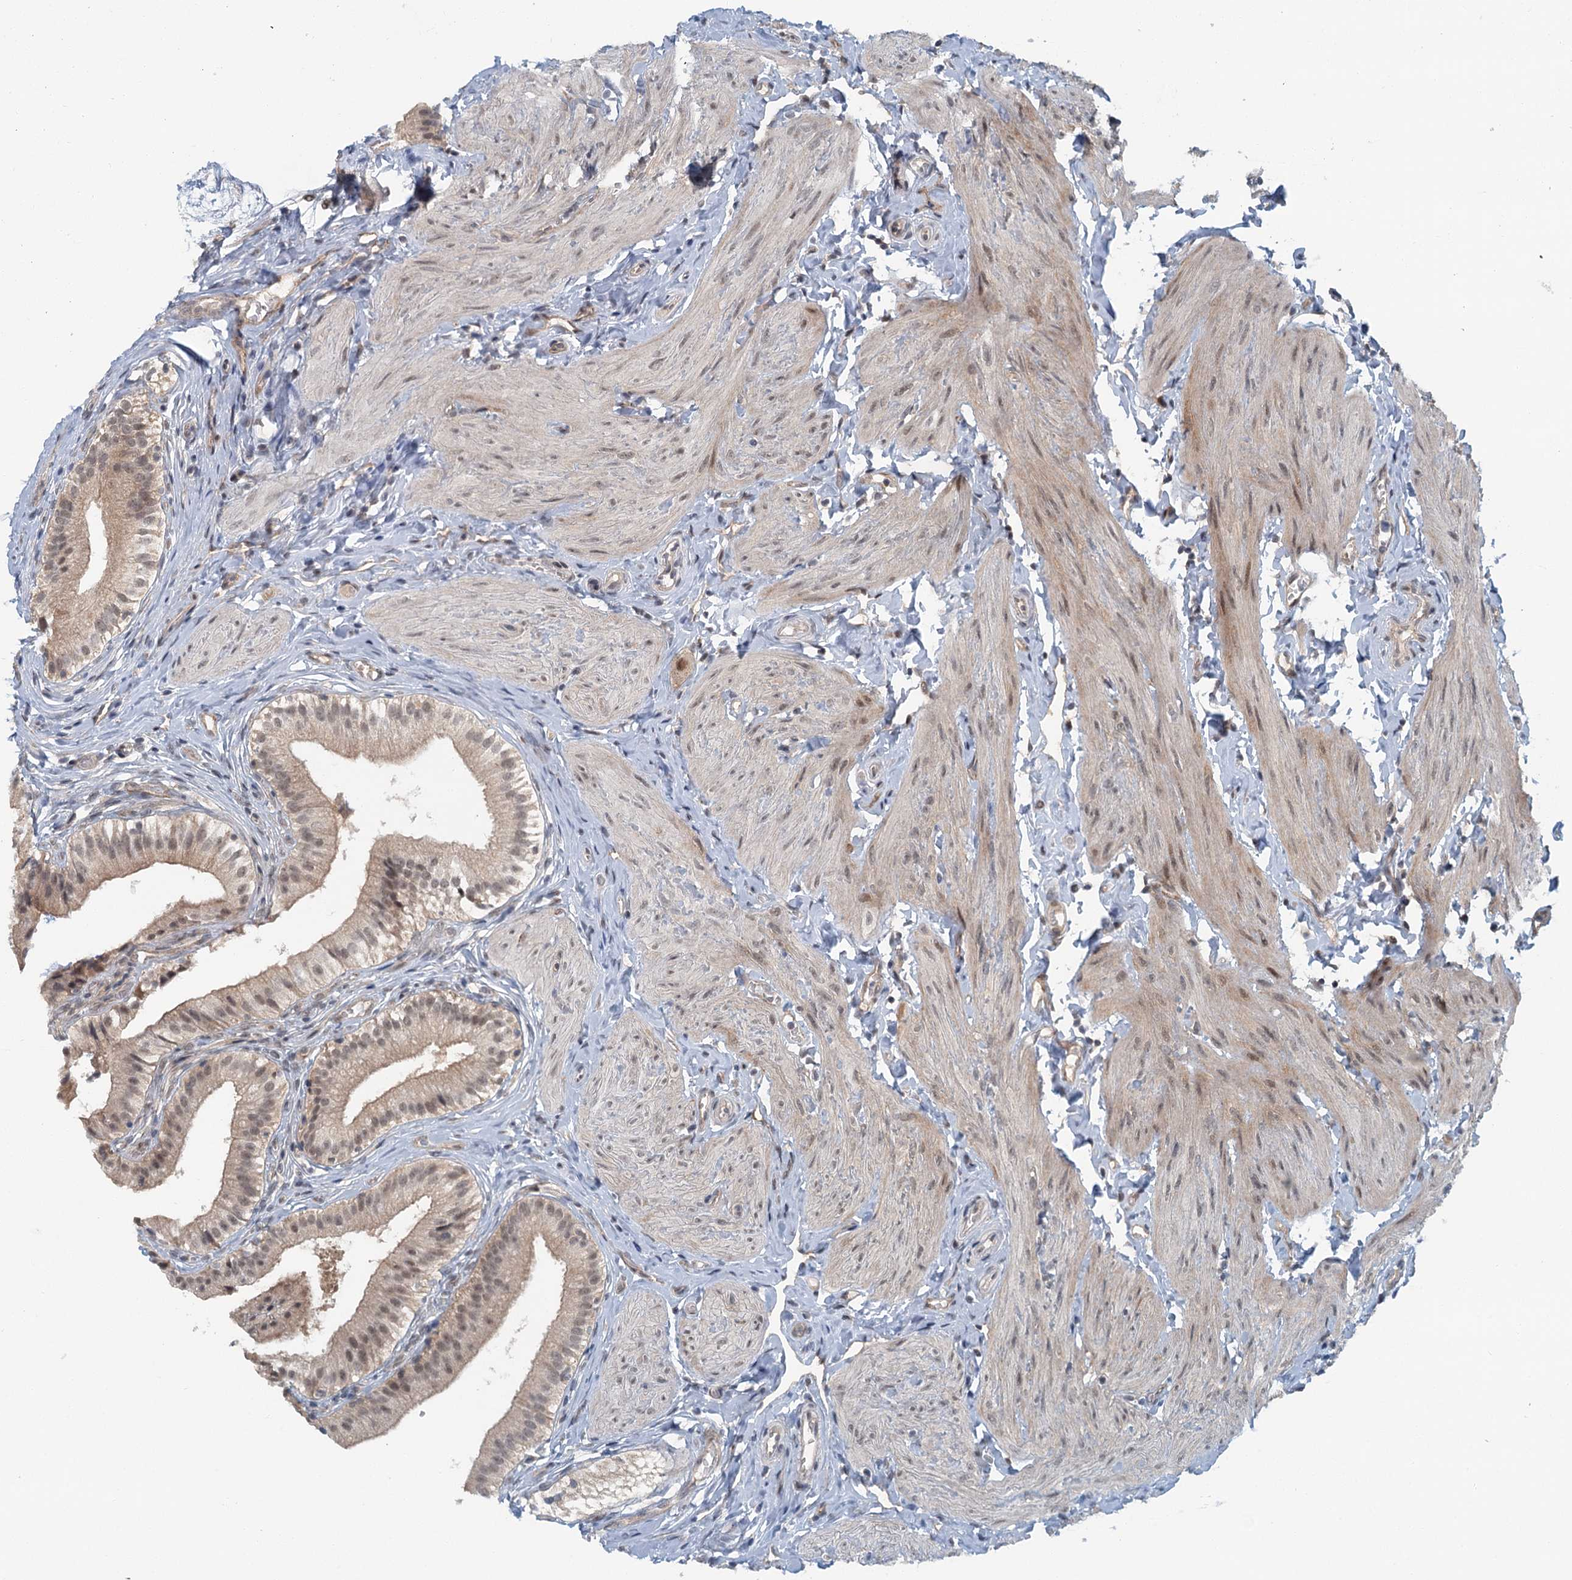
{"staining": {"intensity": "moderate", "quantity": ">75%", "location": "cytoplasmic/membranous,nuclear"}, "tissue": "gallbladder", "cell_type": "Glandular cells", "image_type": "normal", "snomed": [{"axis": "morphology", "description": "Normal tissue, NOS"}, {"axis": "topography", "description": "Gallbladder"}], "caption": "IHC image of benign human gallbladder stained for a protein (brown), which displays medium levels of moderate cytoplasmic/membranous,nuclear staining in about >75% of glandular cells.", "gene": "TAS2R42", "patient": {"sex": "female", "age": 47}}